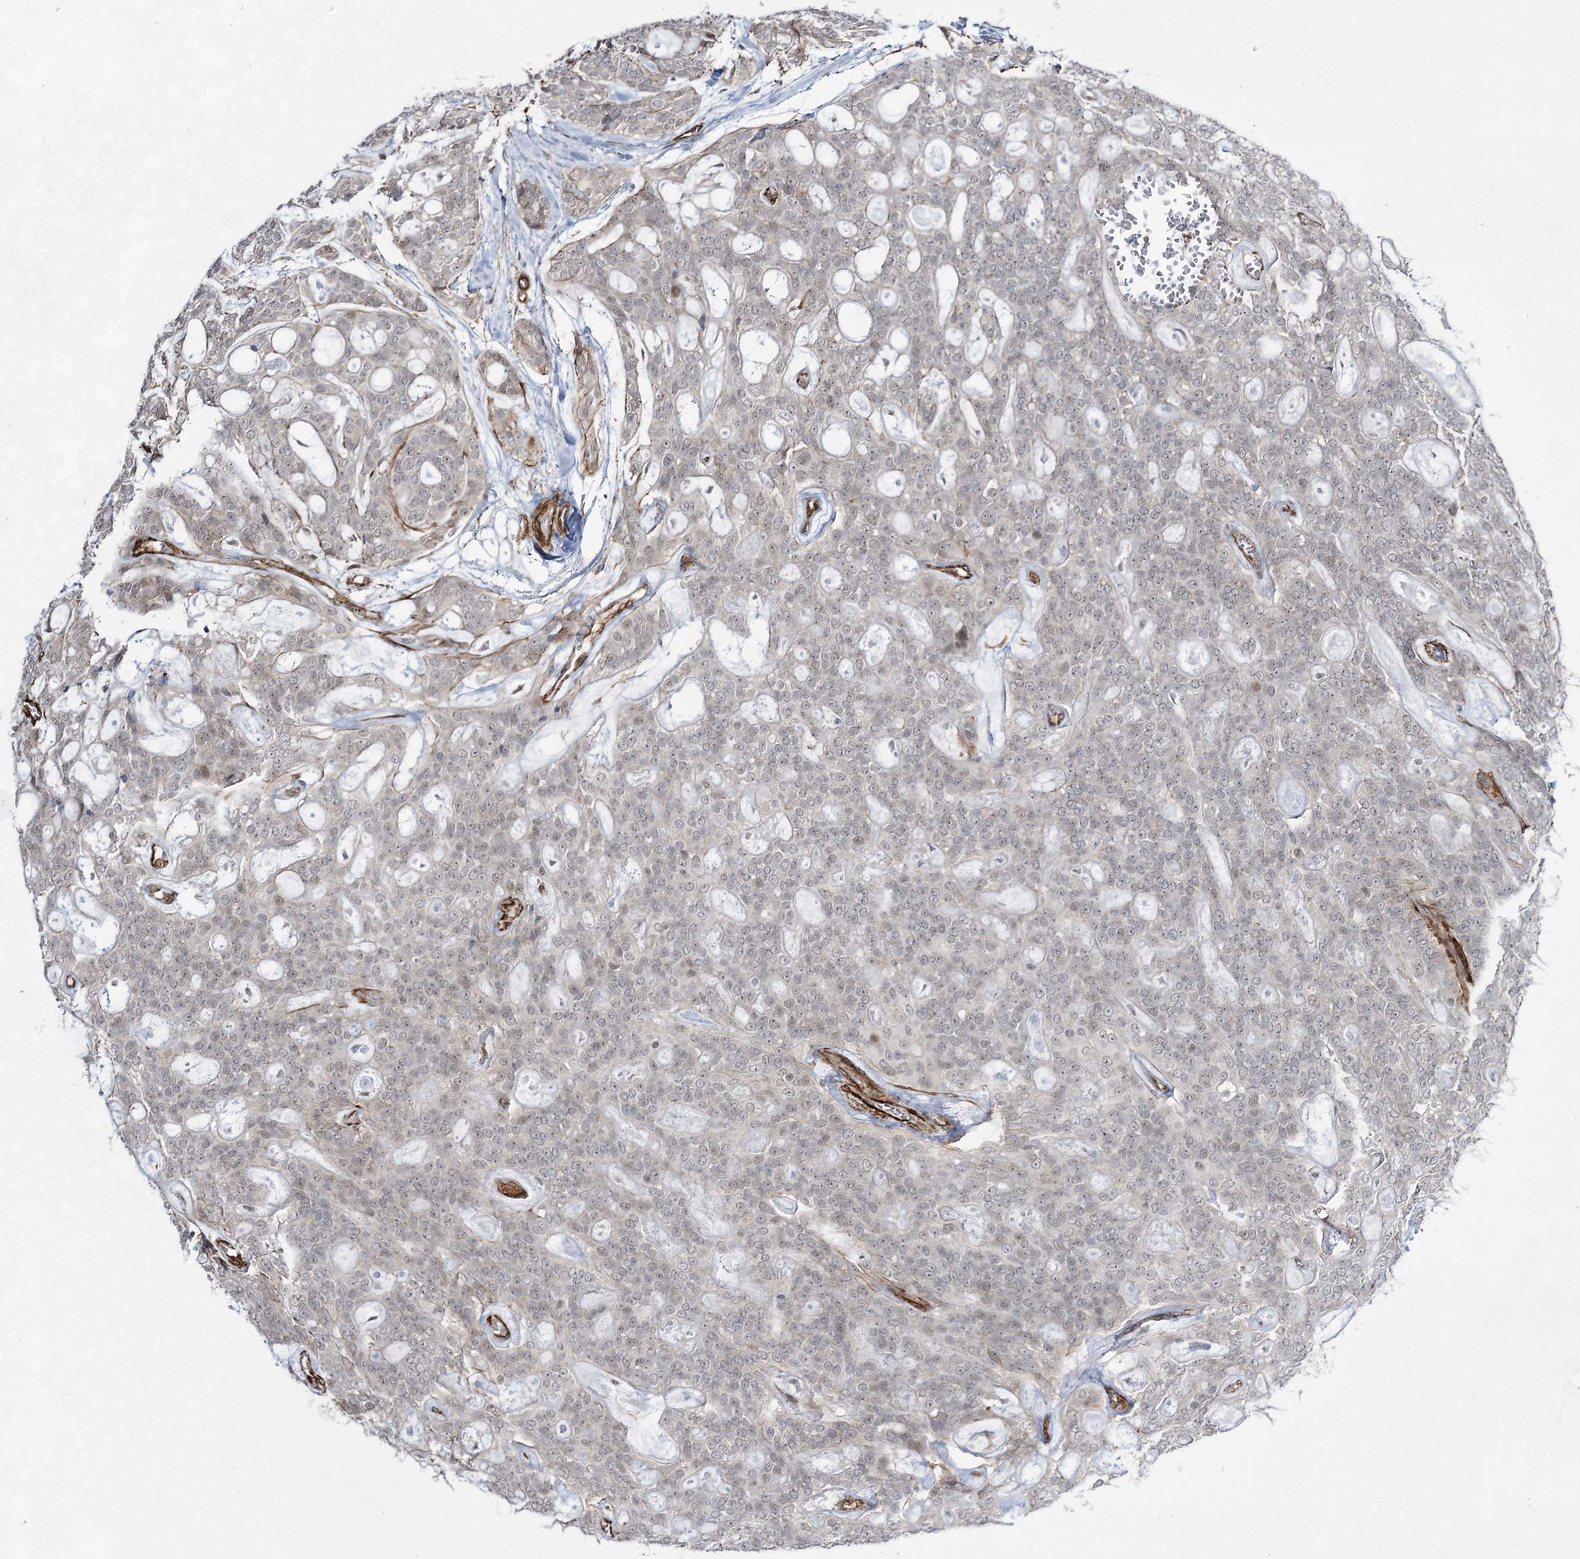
{"staining": {"intensity": "negative", "quantity": "none", "location": "none"}, "tissue": "head and neck cancer", "cell_type": "Tumor cells", "image_type": "cancer", "snomed": [{"axis": "morphology", "description": "Adenocarcinoma, NOS"}, {"axis": "topography", "description": "Head-Neck"}], "caption": "This photomicrograph is of adenocarcinoma (head and neck) stained with immunohistochemistry (IHC) to label a protein in brown with the nuclei are counter-stained blue. There is no staining in tumor cells. (Stains: DAB immunohistochemistry with hematoxylin counter stain, Microscopy: brightfield microscopy at high magnification).", "gene": "CWF19L1", "patient": {"sex": "male", "age": 66}}